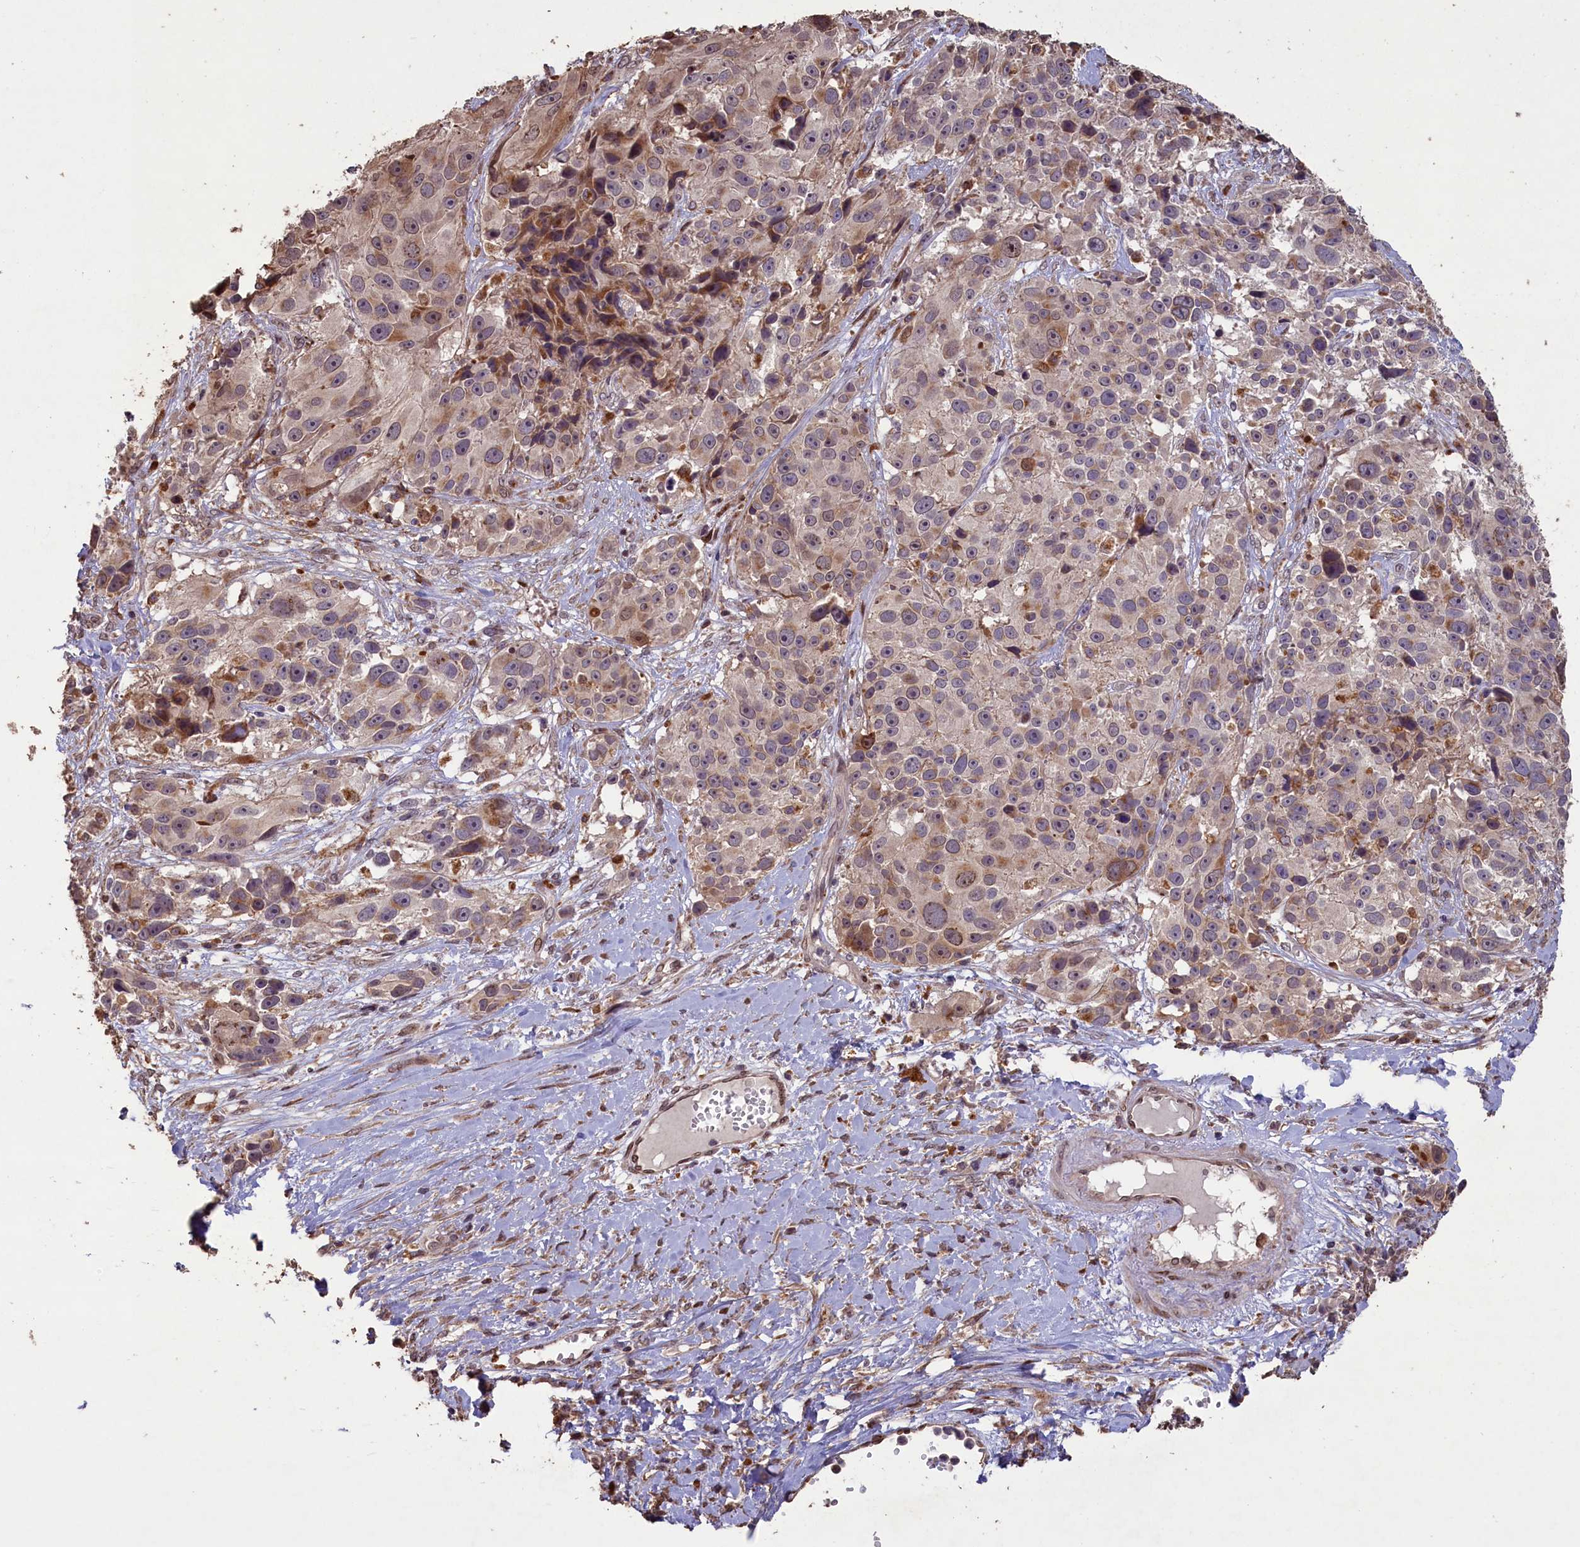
{"staining": {"intensity": "moderate", "quantity": "25%-75%", "location": "cytoplasmic/membranous"}, "tissue": "melanoma", "cell_type": "Tumor cells", "image_type": "cancer", "snomed": [{"axis": "morphology", "description": "Malignant melanoma, NOS"}, {"axis": "topography", "description": "Skin"}], "caption": "High-power microscopy captured an immunohistochemistry histopathology image of melanoma, revealing moderate cytoplasmic/membranous staining in approximately 25%-75% of tumor cells.", "gene": "SLC38A7", "patient": {"sex": "male", "age": 84}}